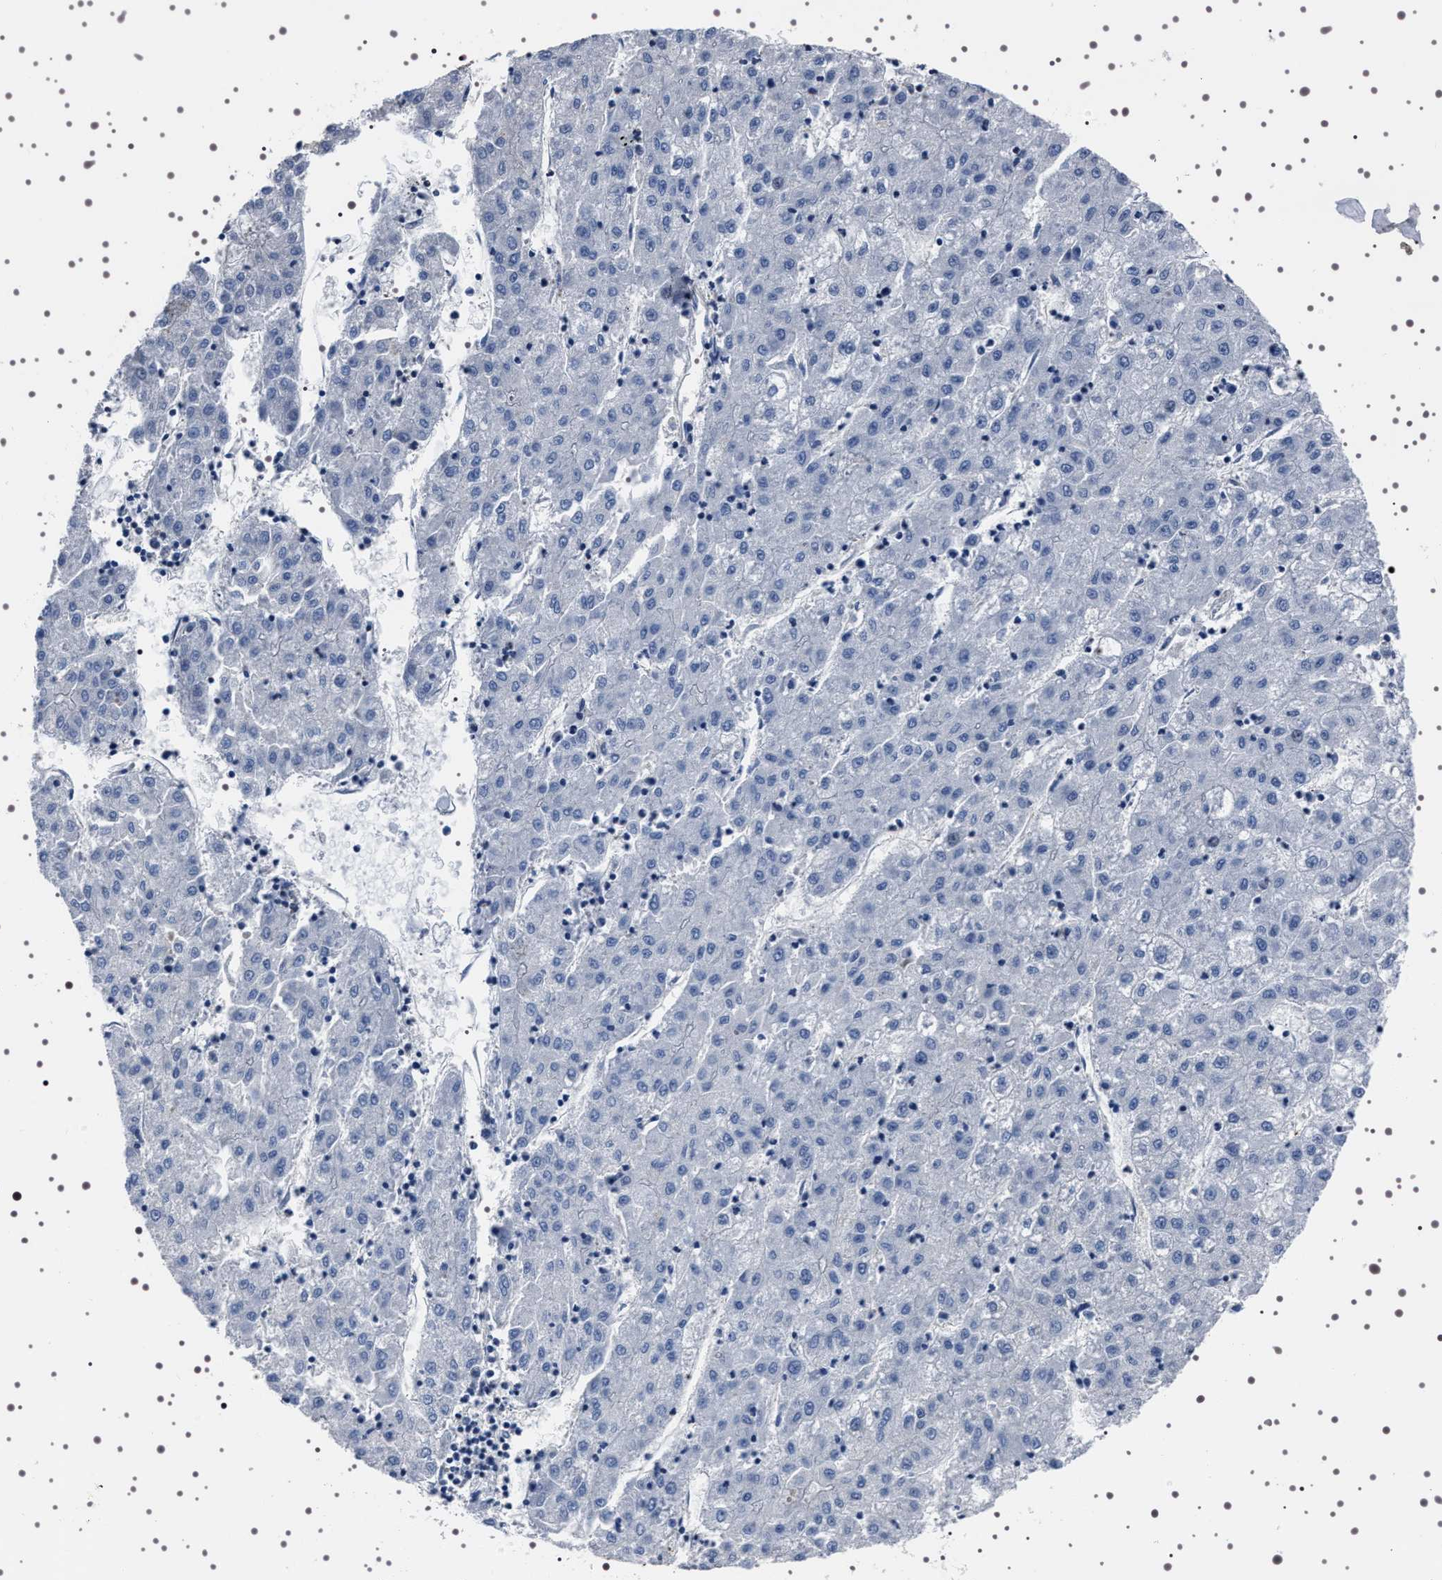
{"staining": {"intensity": "negative", "quantity": "none", "location": "none"}, "tissue": "liver cancer", "cell_type": "Tumor cells", "image_type": "cancer", "snomed": [{"axis": "morphology", "description": "Carcinoma, Hepatocellular, NOS"}, {"axis": "topography", "description": "Liver"}], "caption": "This is an immunohistochemistry (IHC) image of liver cancer. There is no expression in tumor cells.", "gene": "WDR1", "patient": {"sex": "male", "age": 72}}